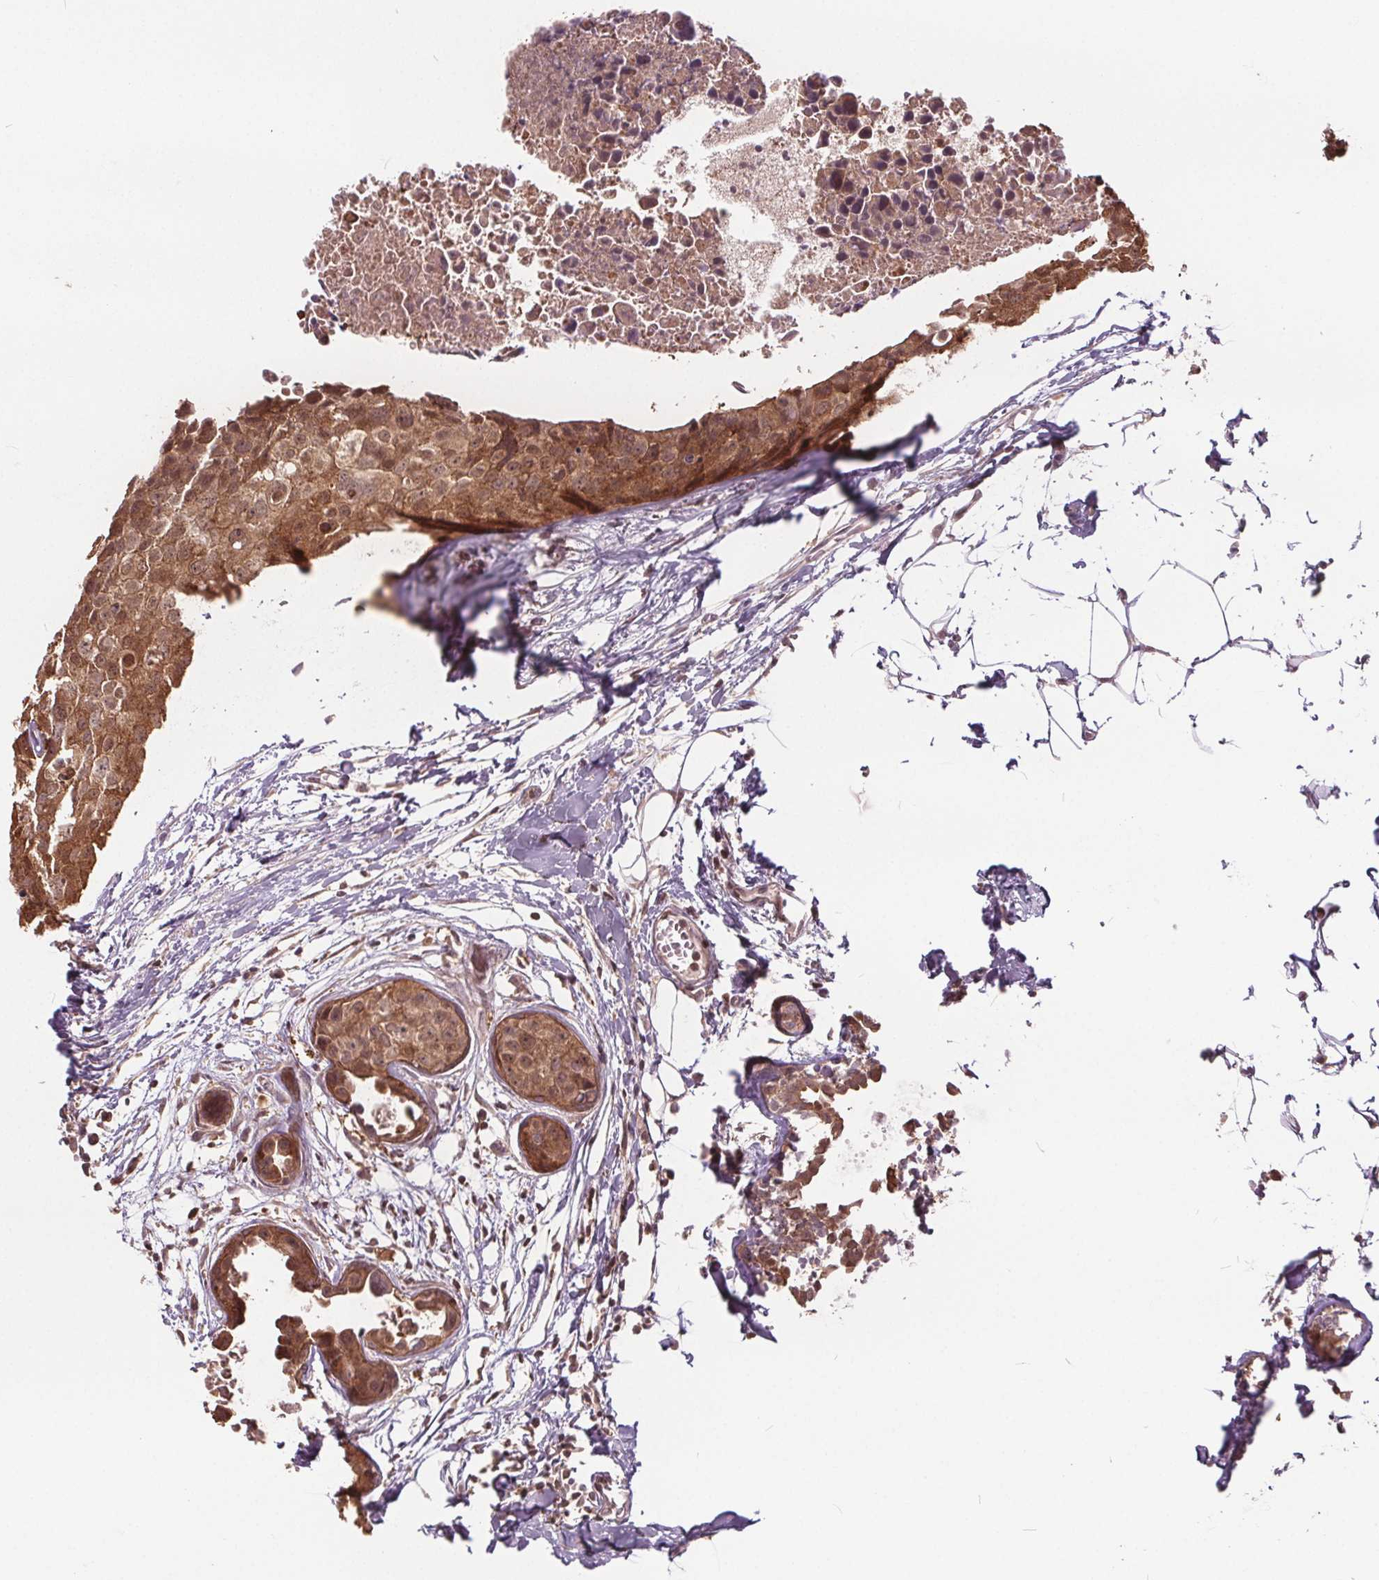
{"staining": {"intensity": "moderate", "quantity": ">75%", "location": "cytoplasmic/membranous"}, "tissue": "breast cancer", "cell_type": "Tumor cells", "image_type": "cancer", "snomed": [{"axis": "morphology", "description": "Duct carcinoma"}, {"axis": "topography", "description": "Breast"}], "caption": "Protein analysis of breast cancer tissue exhibits moderate cytoplasmic/membranous positivity in about >75% of tumor cells.", "gene": "HIF1AN", "patient": {"sex": "female", "age": 38}}